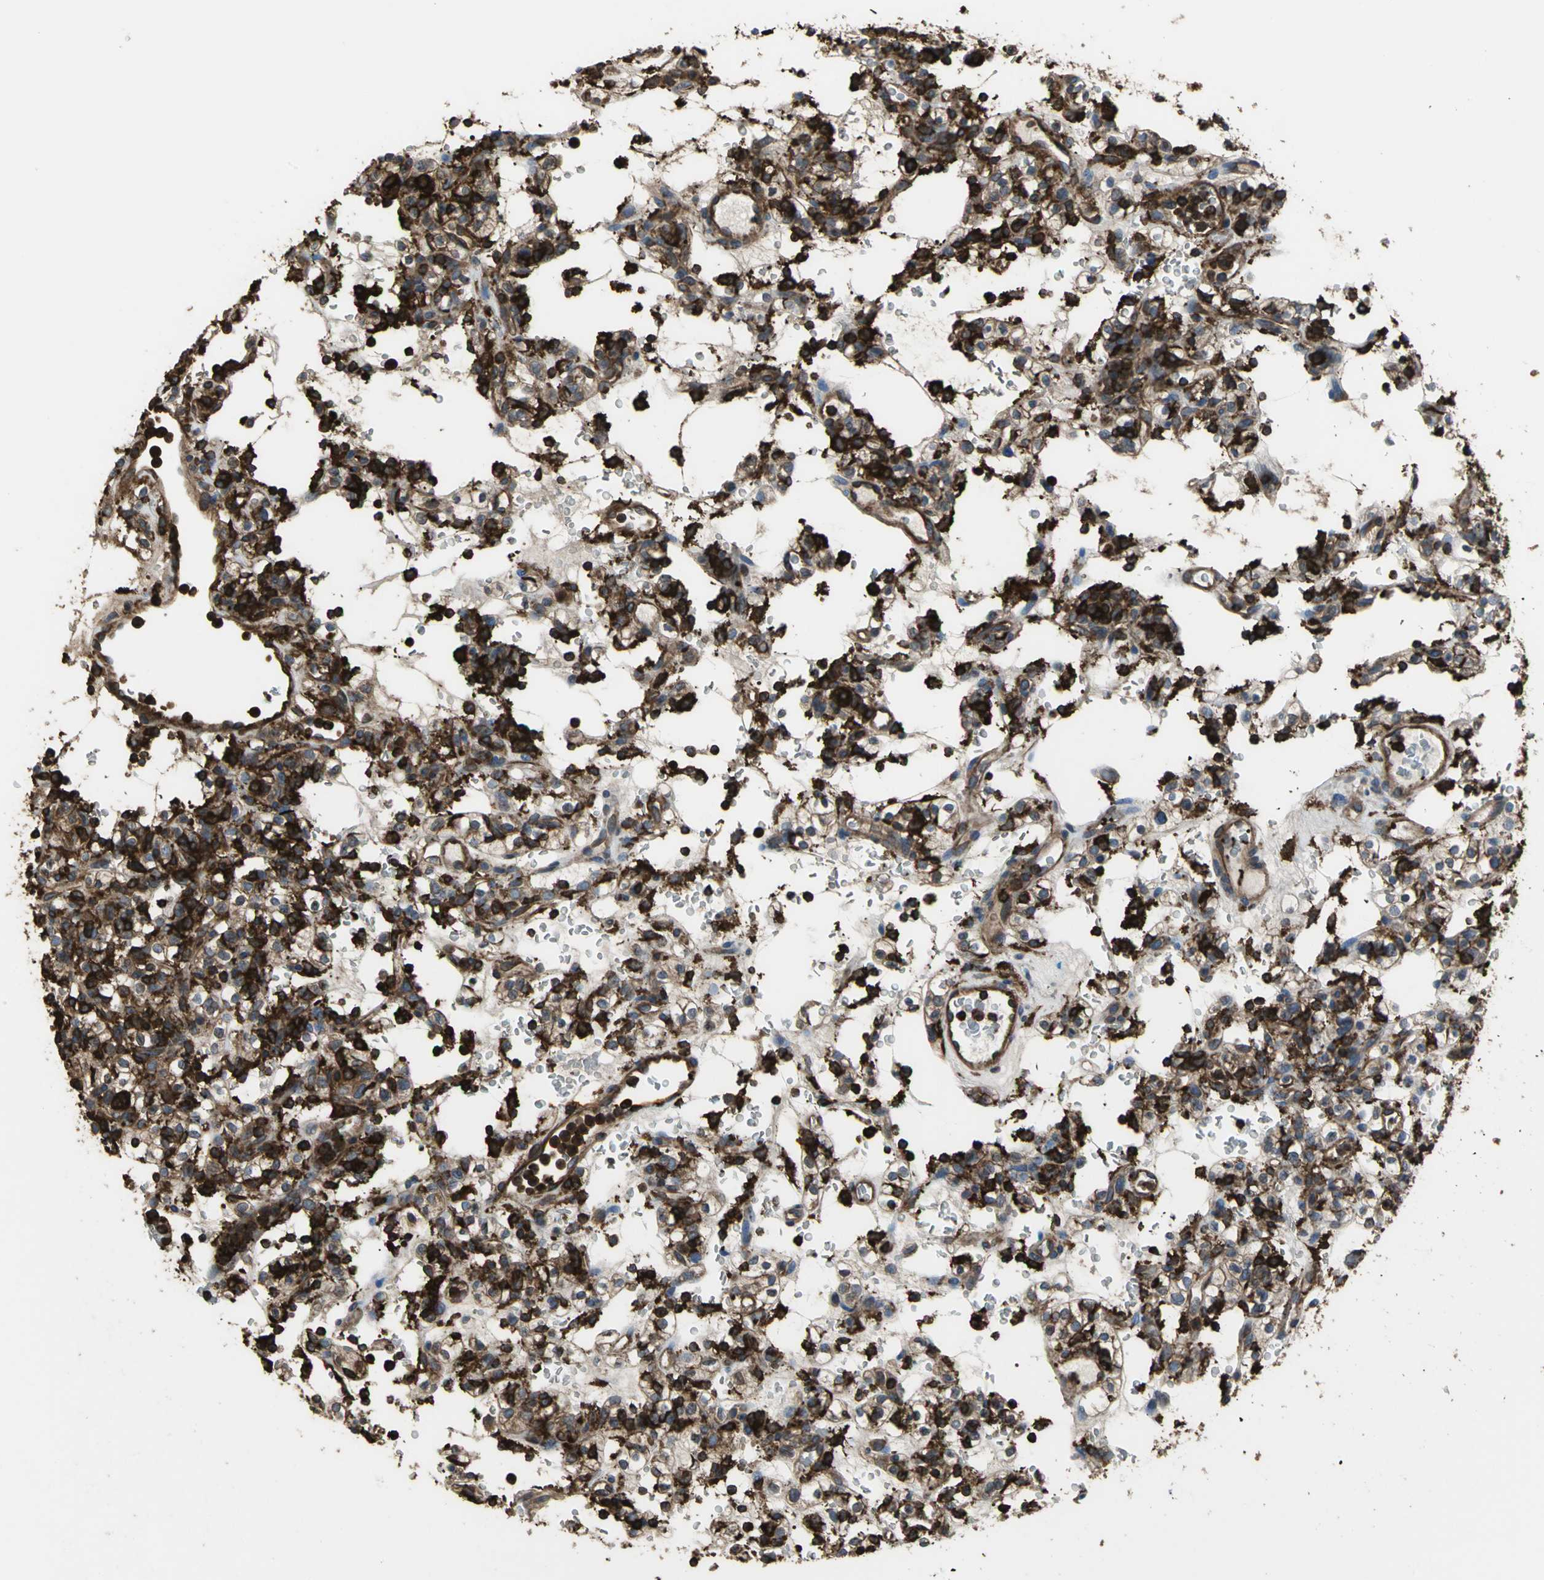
{"staining": {"intensity": "negative", "quantity": "none", "location": "none"}, "tissue": "renal cancer", "cell_type": "Tumor cells", "image_type": "cancer", "snomed": [{"axis": "morphology", "description": "Normal tissue, NOS"}, {"axis": "morphology", "description": "Adenocarcinoma, NOS"}, {"axis": "topography", "description": "Kidney"}], "caption": "Renal cancer (adenocarcinoma) was stained to show a protein in brown. There is no significant expression in tumor cells. (DAB immunohistochemistry with hematoxylin counter stain).", "gene": "TLN1", "patient": {"sex": "female", "age": 72}}